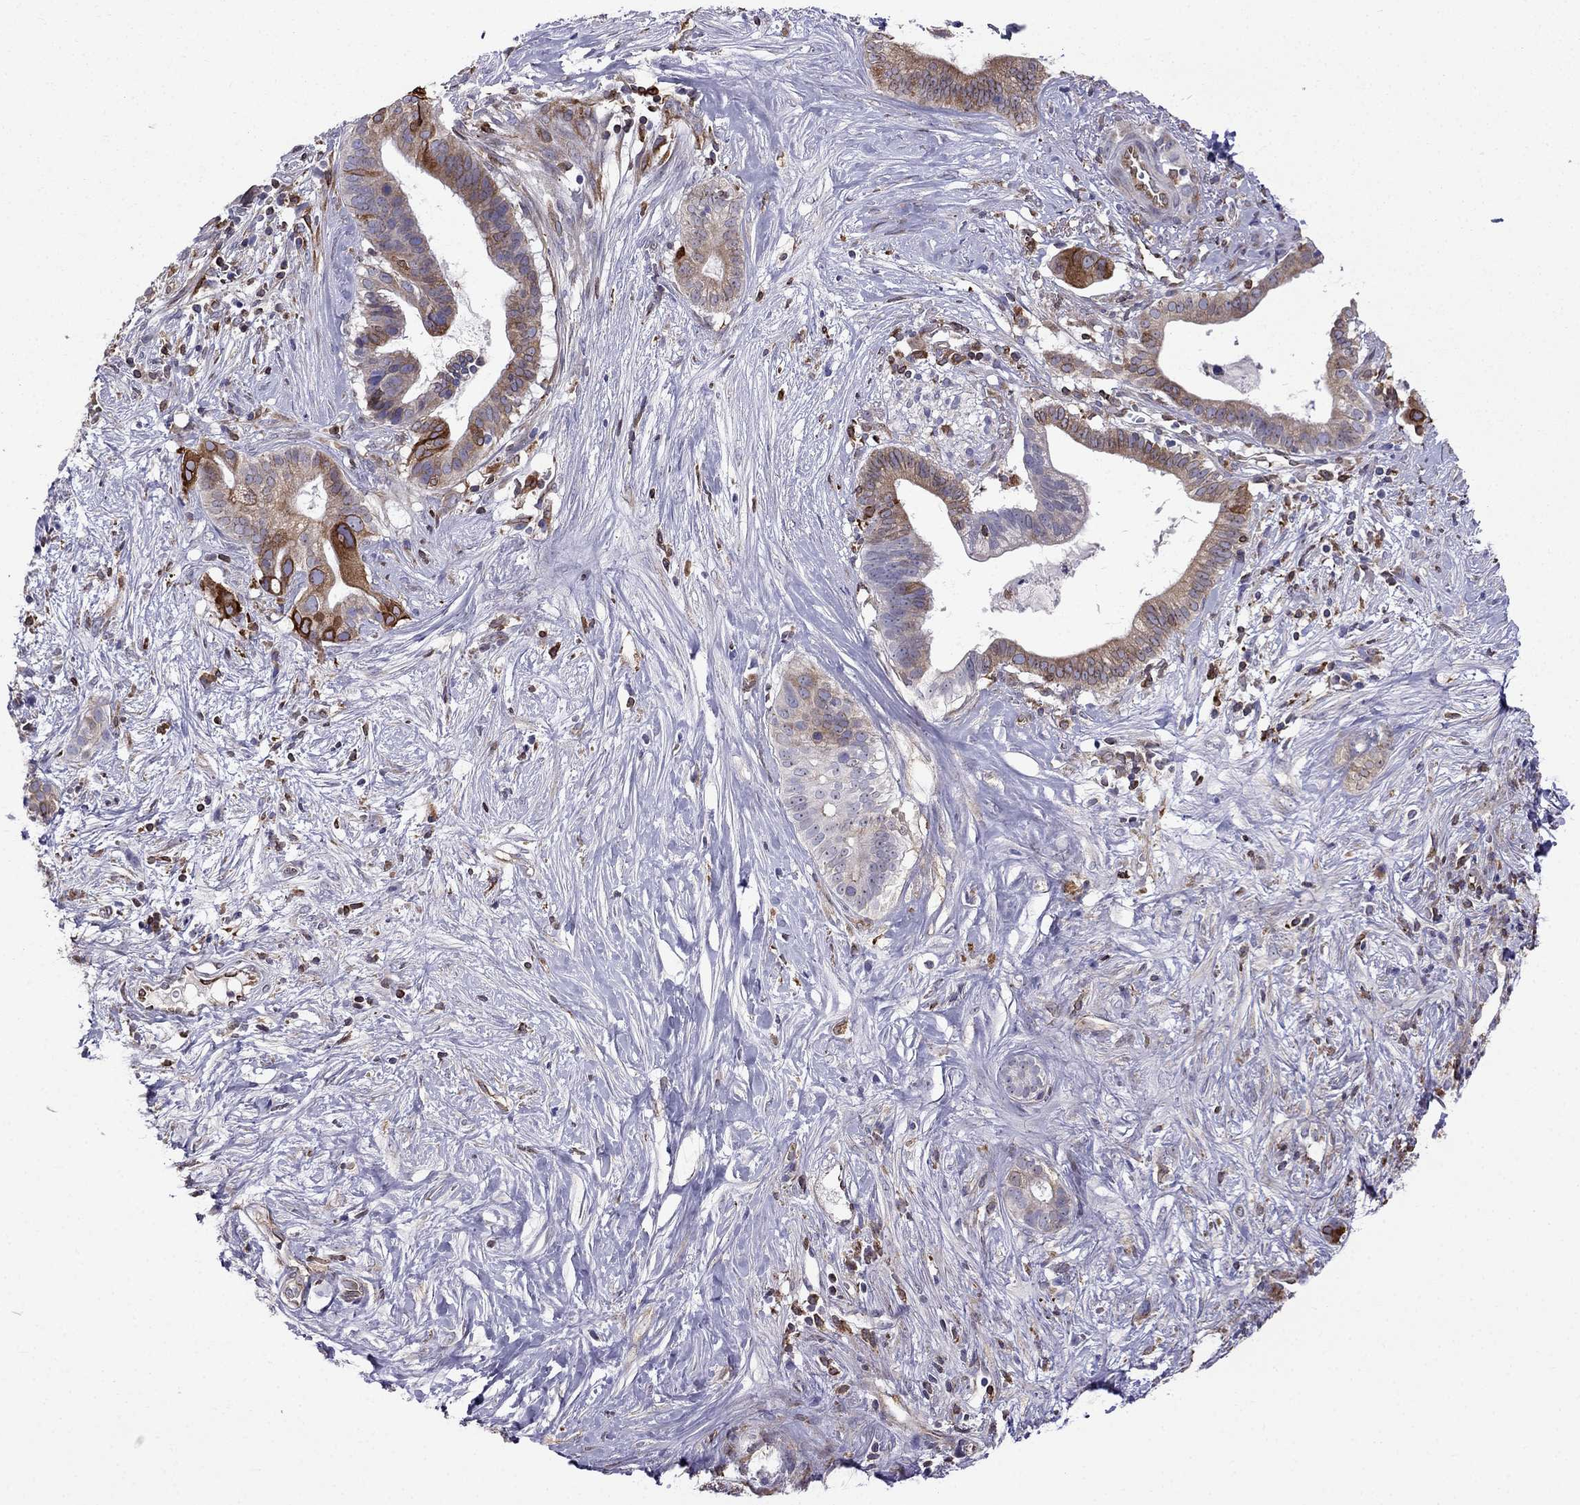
{"staining": {"intensity": "moderate", "quantity": "<25%", "location": "cytoplasmic/membranous"}, "tissue": "pancreatic cancer", "cell_type": "Tumor cells", "image_type": "cancer", "snomed": [{"axis": "morphology", "description": "Adenocarcinoma, NOS"}, {"axis": "topography", "description": "Pancreas"}], "caption": "The histopathology image displays staining of adenocarcinoma (pancreatic), revealing moderate cytoplasmic/membranous protein staining (brown color) within tumor cells.", "gene": "GNAL", "patient": {"sex": "male", "age": 61}}